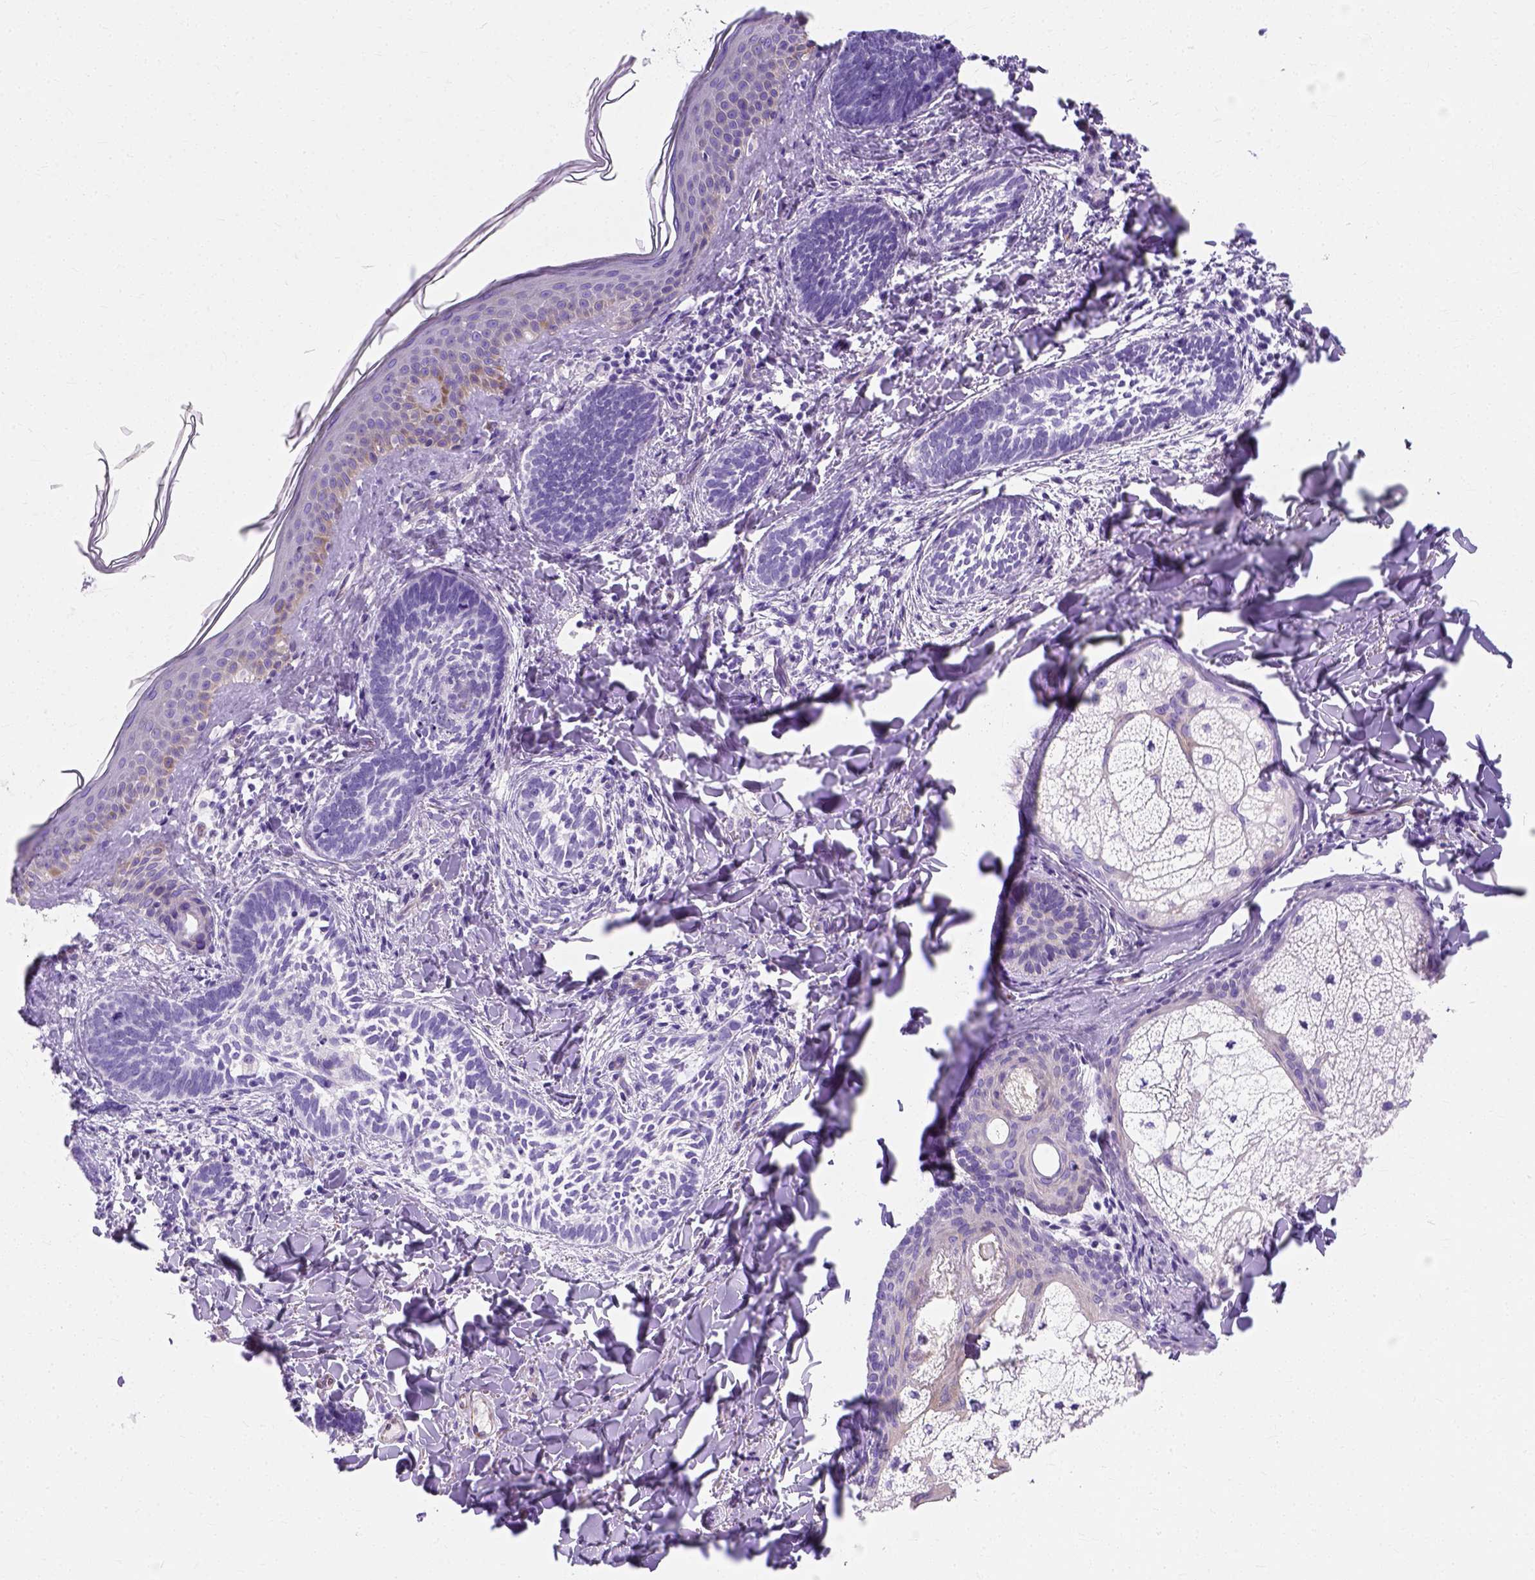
{"staining": {"intensity": "negative", "quantity": "none", "location": "none"}, "tissue": "skin cancer", "cell_type": "Tumor cells", "image_type": "cancer", "snomed": [{"axis": "morphology", "description": "Normal tissue, NOS"}, {"axis": "morphology", "description": "Basal cell carcinoma"}, {"axis": "topography", "description": "Skin"}], "caption": "A high-resolution photomicrograph shows immunohistochemistry (IHC) staining of basal cell carcinoma (skin), which reveals no significant staining in tumor cells.", "gene": "MYH15", "patient": {"sex": "male", "age": 46}}